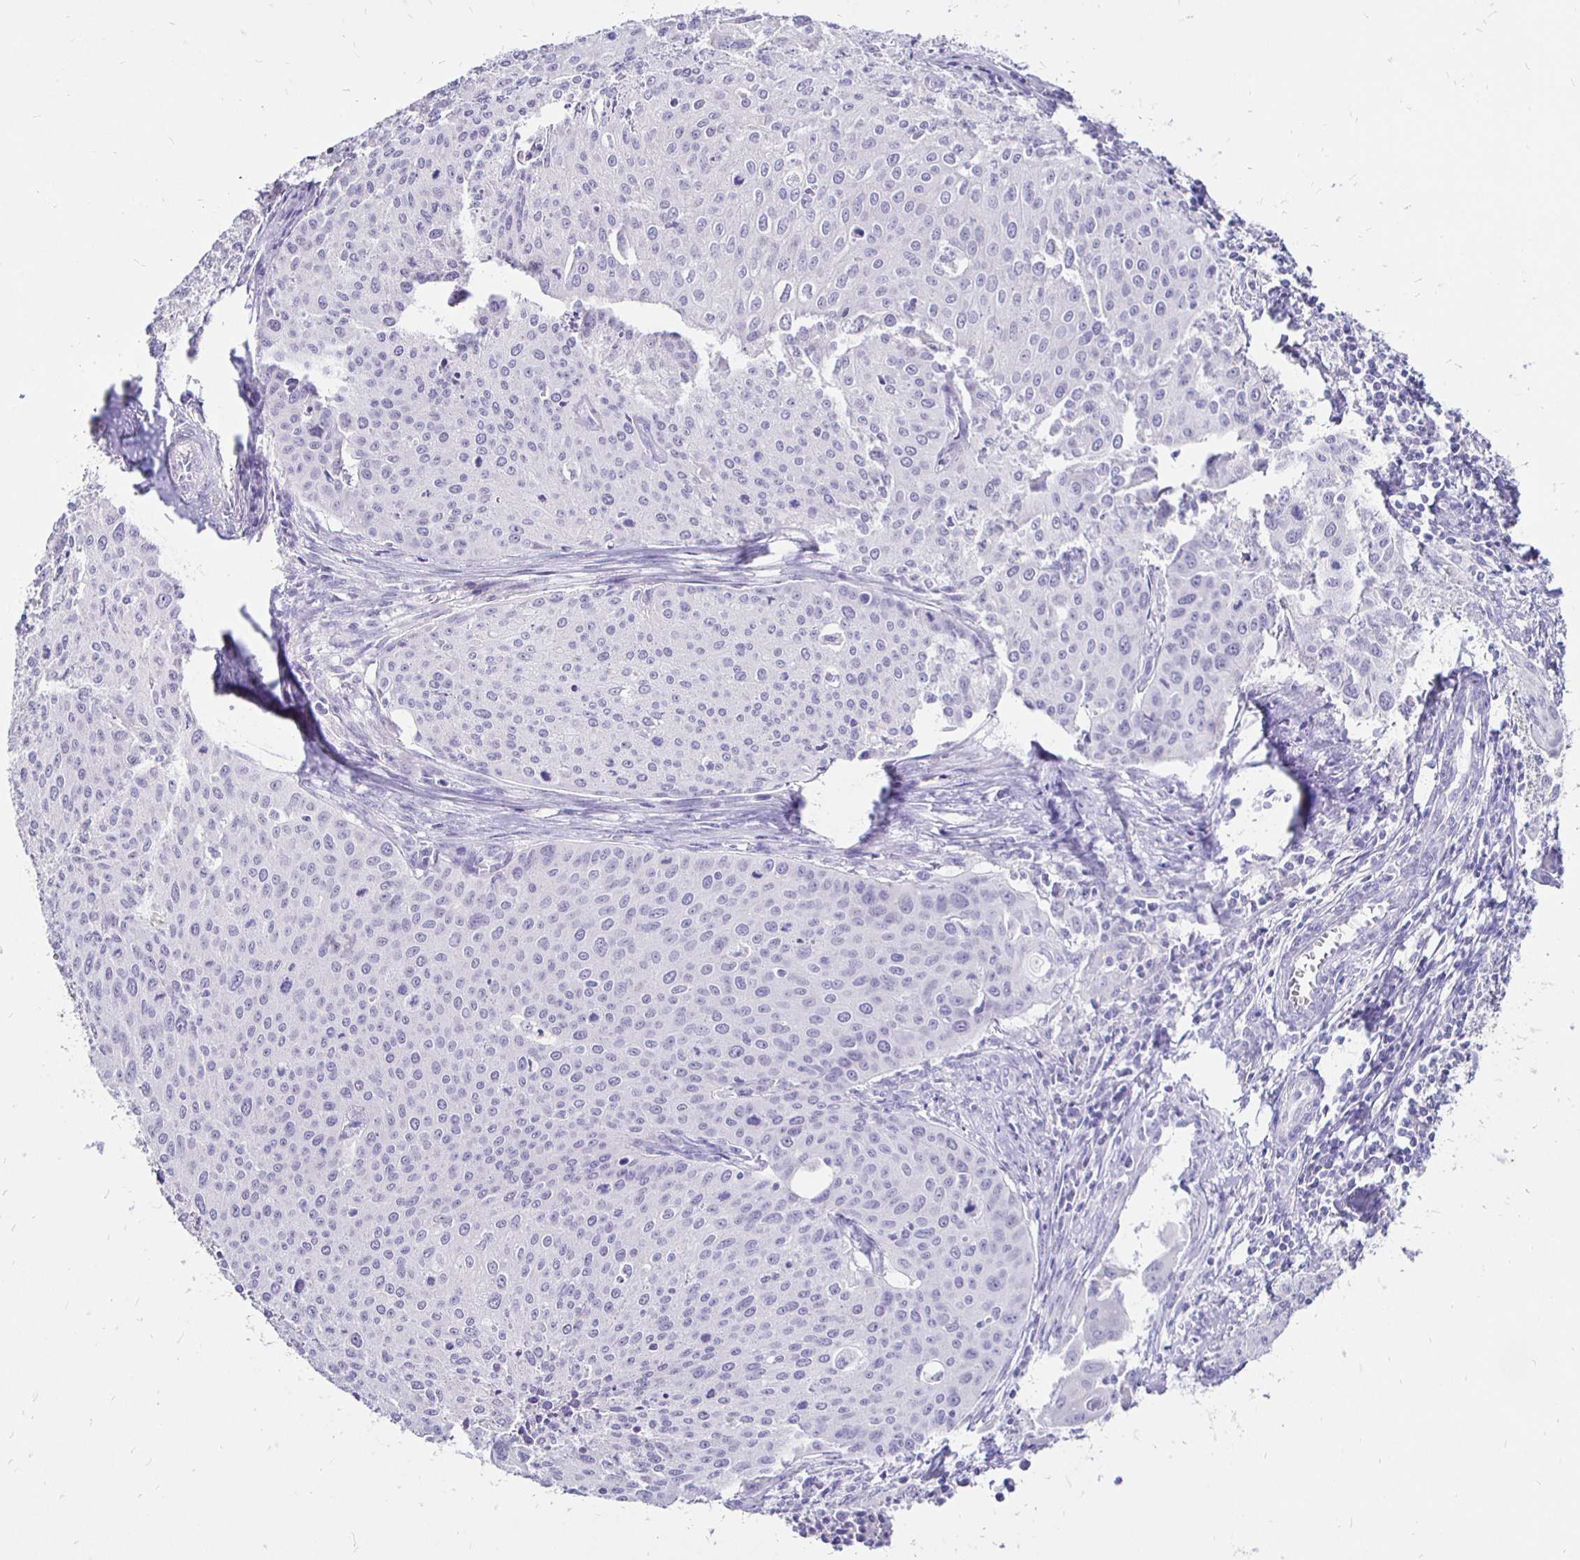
{"staining": {"intensity": "negative", "quantity": "none", "location": "none"}, "tissue": "cervical cancer", "cell_type": "Tumor cells", "image_type": "cancer", "snomed": [{"axis": "morphology", "description": "Squamous cell carcinoma, NOS"}, {"axis": "topography", "description": "Cervix"}], "caption": "IHC micrograph of neoplastic tissue: squamous cell carcinoma (cervical) stained with DAB (3,3'-diaminobenzidine) shows no significant protein positivity in tumor cells.", "gene": "IRGC", "patient": {"sex": "female", "age": 38}}